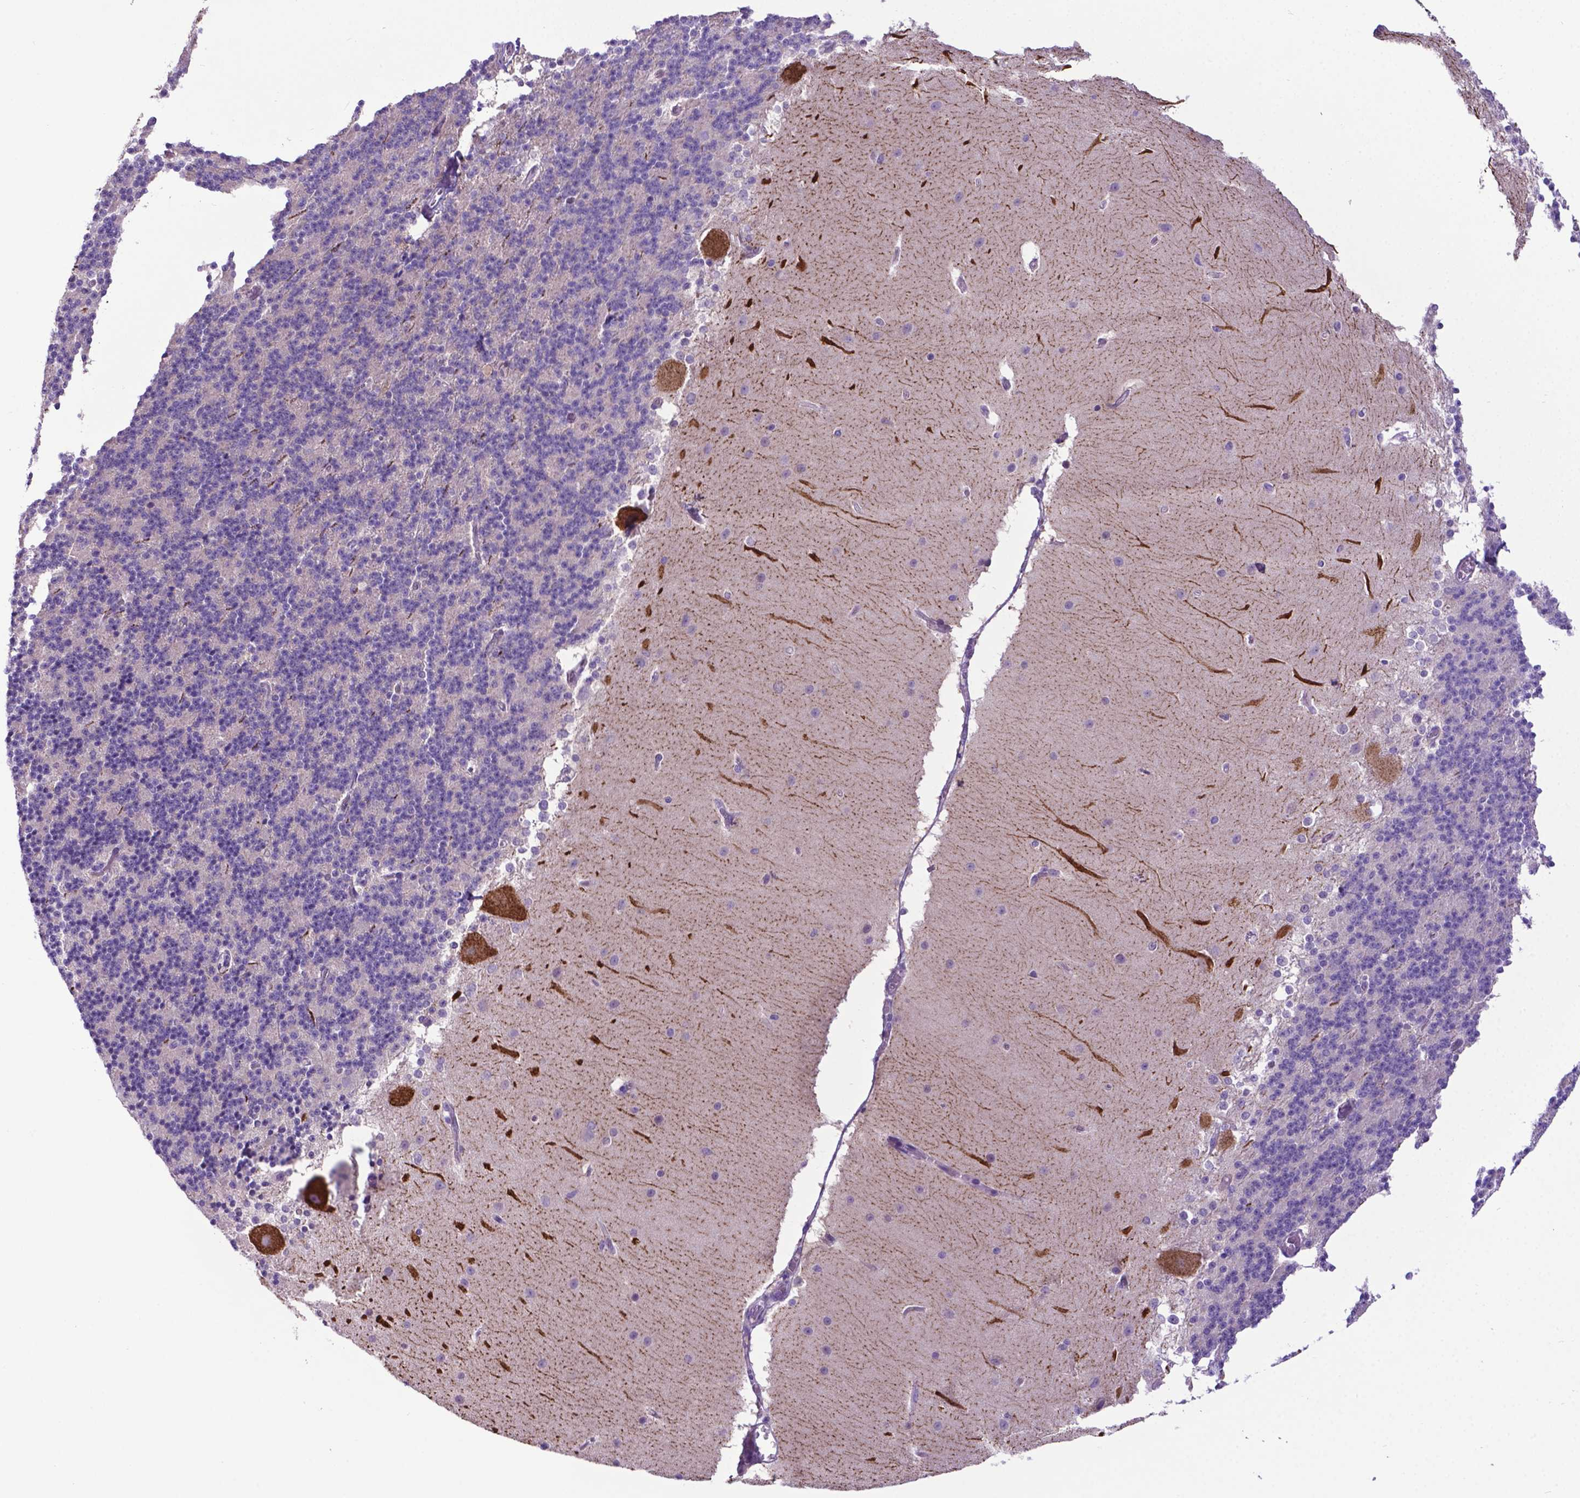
{"staining": {"intensity": "negative", "quantity": "none", "location": "none"}, "tissue": "cerebellum", "cell_type": "Cells in granular layer", "image_type": "normal", "snomed": [{"axis": "morphology", "description": "Normal tissue, NOS"}, {"axis": "topography", "description": "Cerebellum"}], "caption": "Immunohistochemical staining of benign cerebellum shows no significant positivity in cells in granular layer.", "gene": "ADRA2B", "patient": {"sex": "female", "age": 19}}